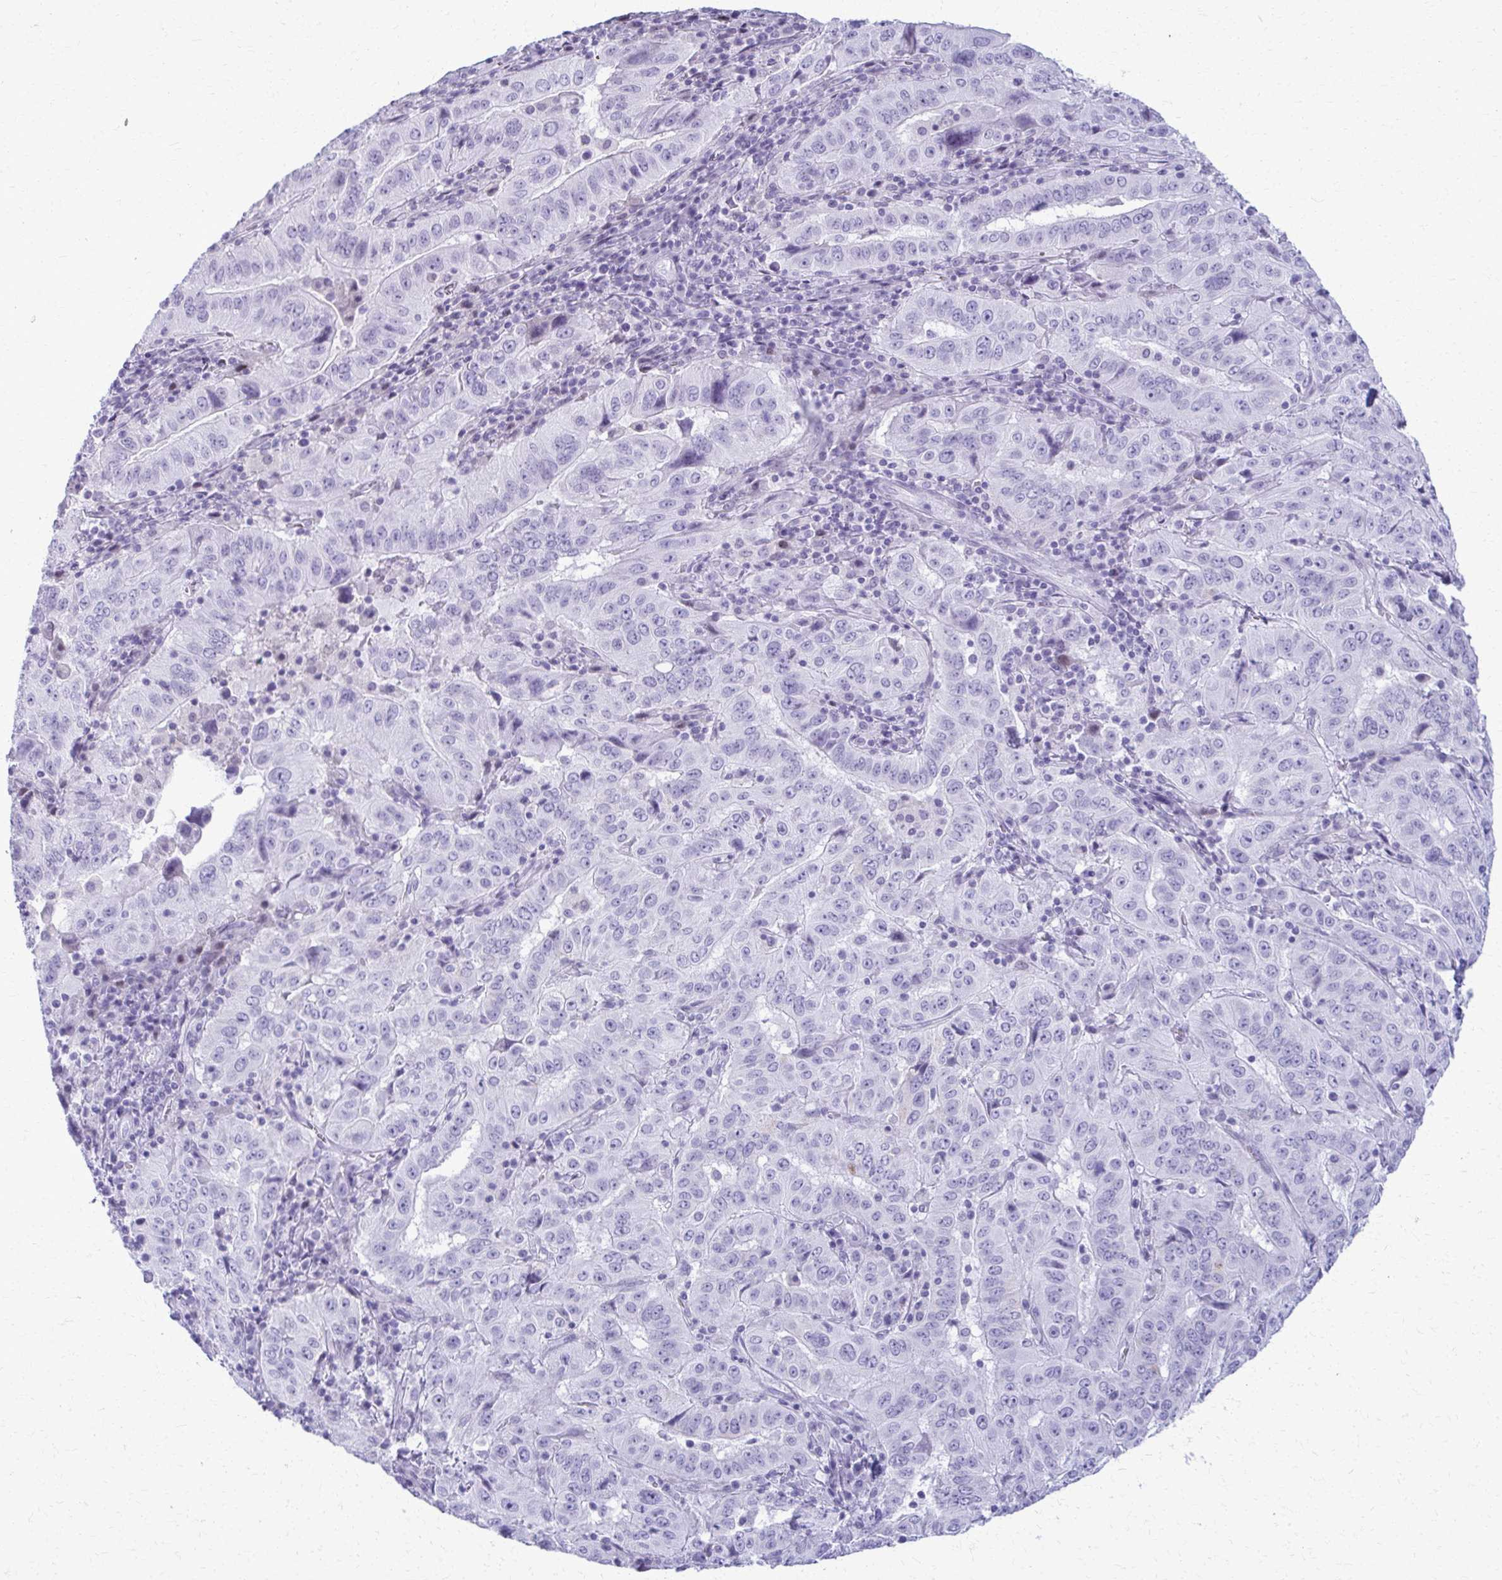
{"staining": {"intensity": "negative", "quantity": "none", "location": "none"}, "tissue": "pancreatic cancer", "cell_type": "Tumor cells", "image_type": "cancer", "snomed": [{"axis": "morphology", "description": "Adenocarcinoma, NOS"}, {"axis": "topography", "description": "Pancreas"}], "caption": "Immunohistochemistry photomicrograph of neoplastic tissue: pancreatic adenocarcinoma stained with DAB shows no significant protein expression in tumor cells. The staining is performed using DAB brown chromogen with nuclei counter-stained in using hematoxylin.", "gene": "ACSM2B", "patient": {"sex": "male", "age": 63}}